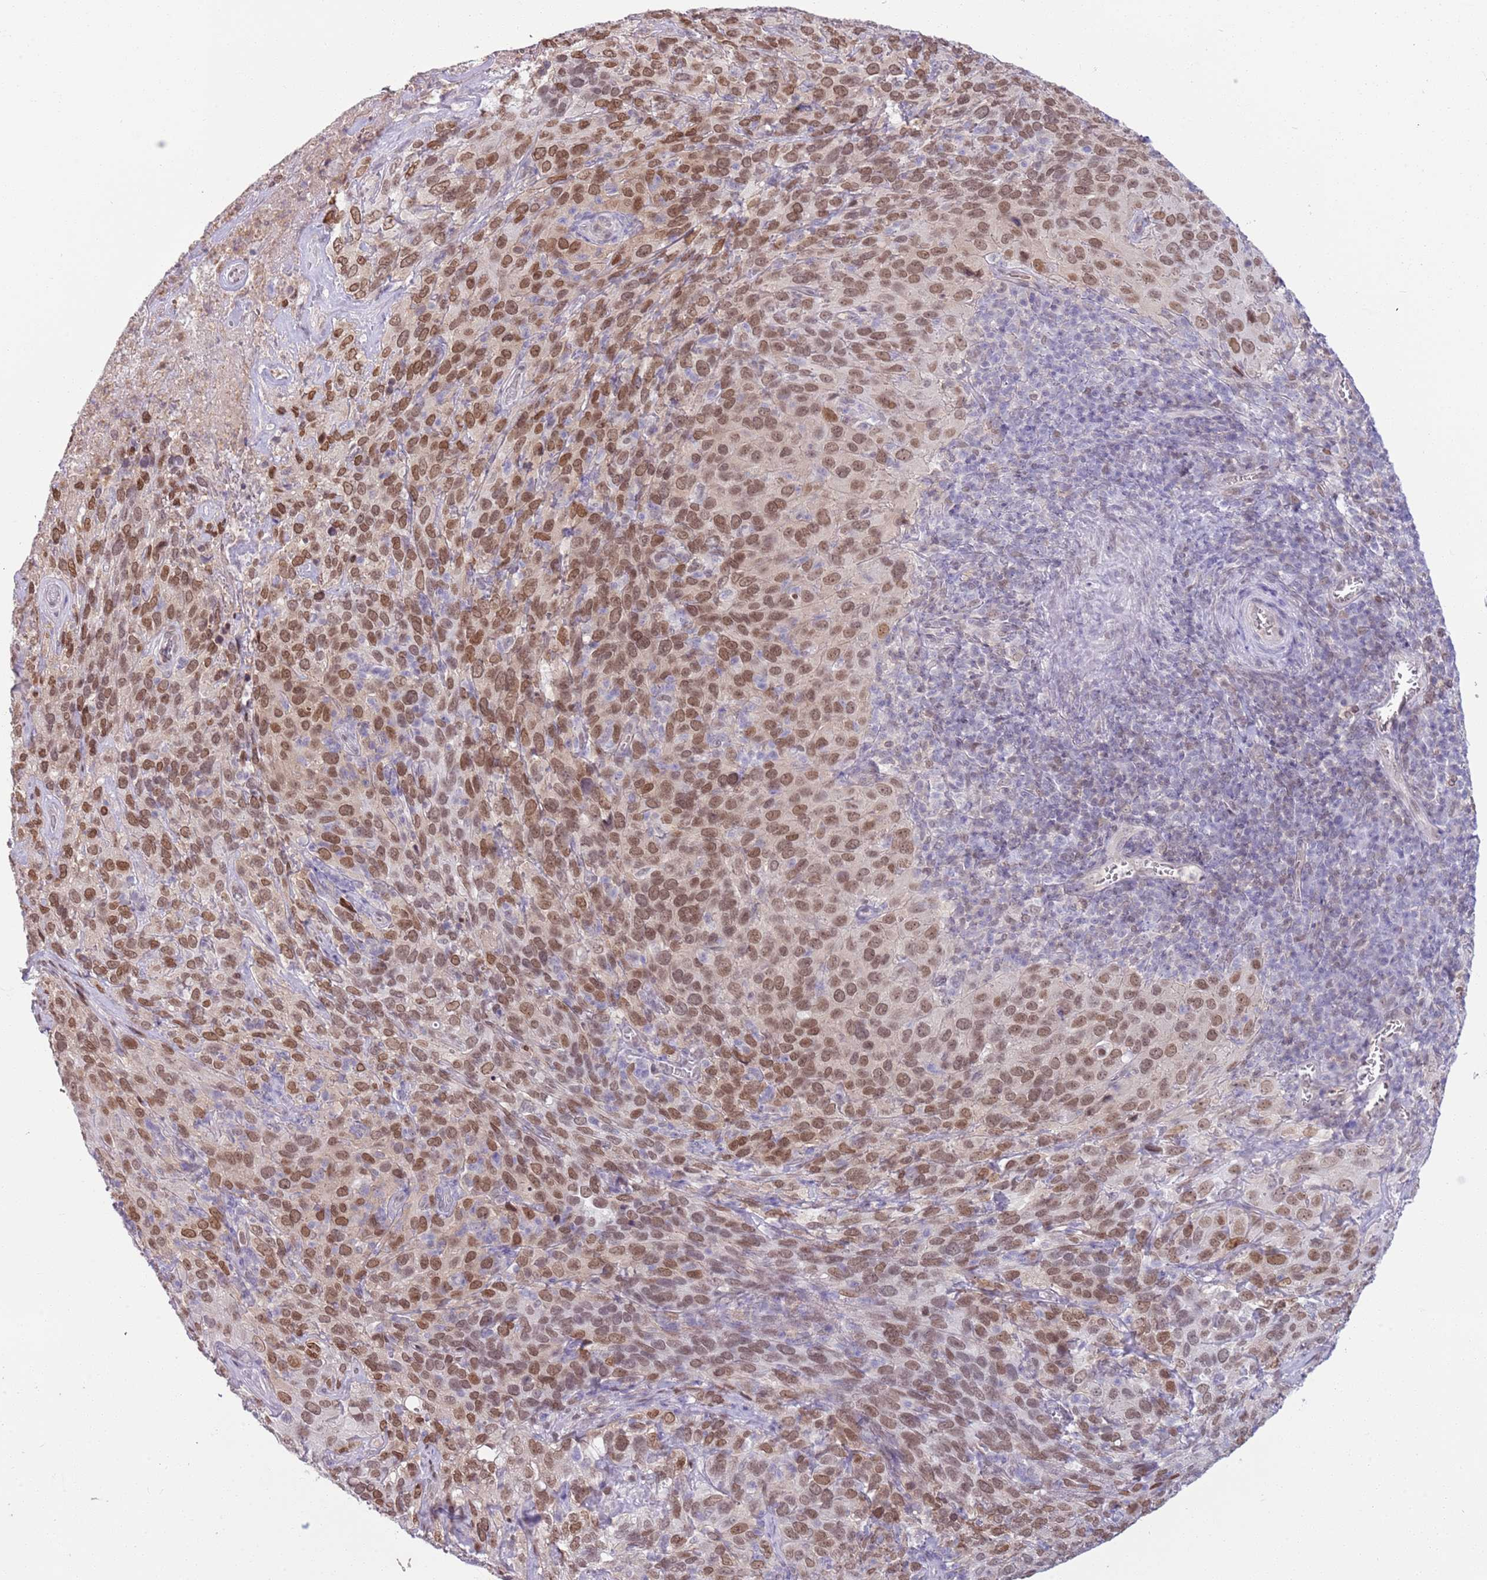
{"staining": {"intensity": "moderate", "quantity": ">75%", "location": "nuclear"}, "tissue": "cervical cancer", "cell_type": "Tumor cells", "image_type": "cancer", "snomed": [{"axis": "morphology", "description": "Squamous cell carcinoma, NOS"}, {"axis": "topography", "description": "Cervix"}], "caption": "Cervical cancer (squamous cell carcinoma) tissue reveals moderate nuclear staining in approximately >75% of tumor cells, visualized by immunohistochemistry.", "gene": "DHX32", "patient": {"sex": "female", "age": 51}}